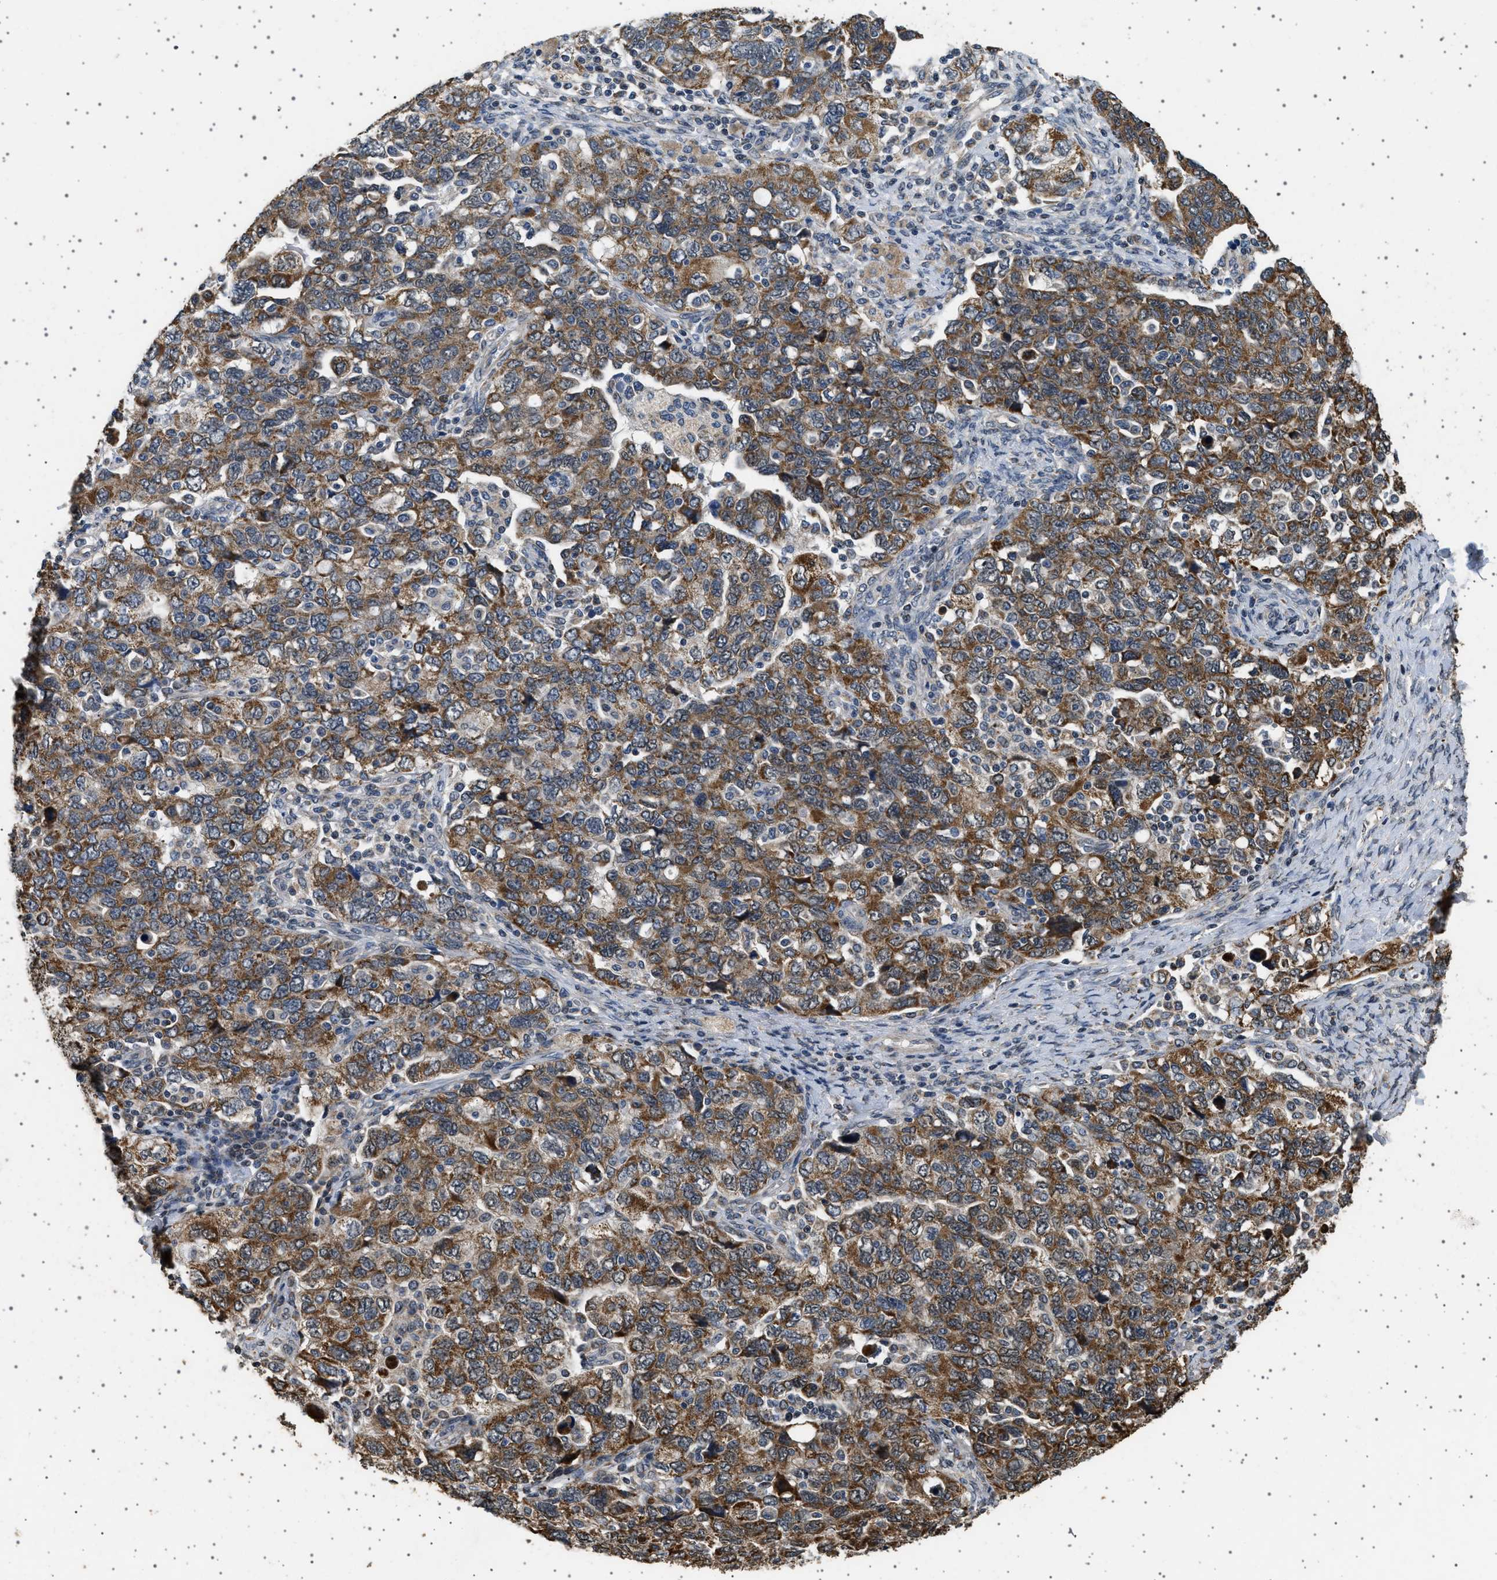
{"staining": {"intensity": "moderate", "quantity": ">75%", "location": "cytoplasmic/membranous"}, "tissue": "ovarian cancer", "cell_type": "Tumor cells", "image_type": "cancer", "snomed": [{"axis": "morphology", "description": "Carcinoma, NOS"}, {"axis": "morphology", "description": "Cystadenocarcinoma, serous, NOS"}, {"axis": "topography", "description": "Ovary"}], "caption": "A brown stain labels moderate cytoplasmic/membranous expression of a protein in ovarian cancer (serous cystadenocarcinoma) tumor cells. (DAB IHC with brightfield microscopy, high magnification).", "gene": "KCNA4", "patient": {"sex": "female", "age": 69}}